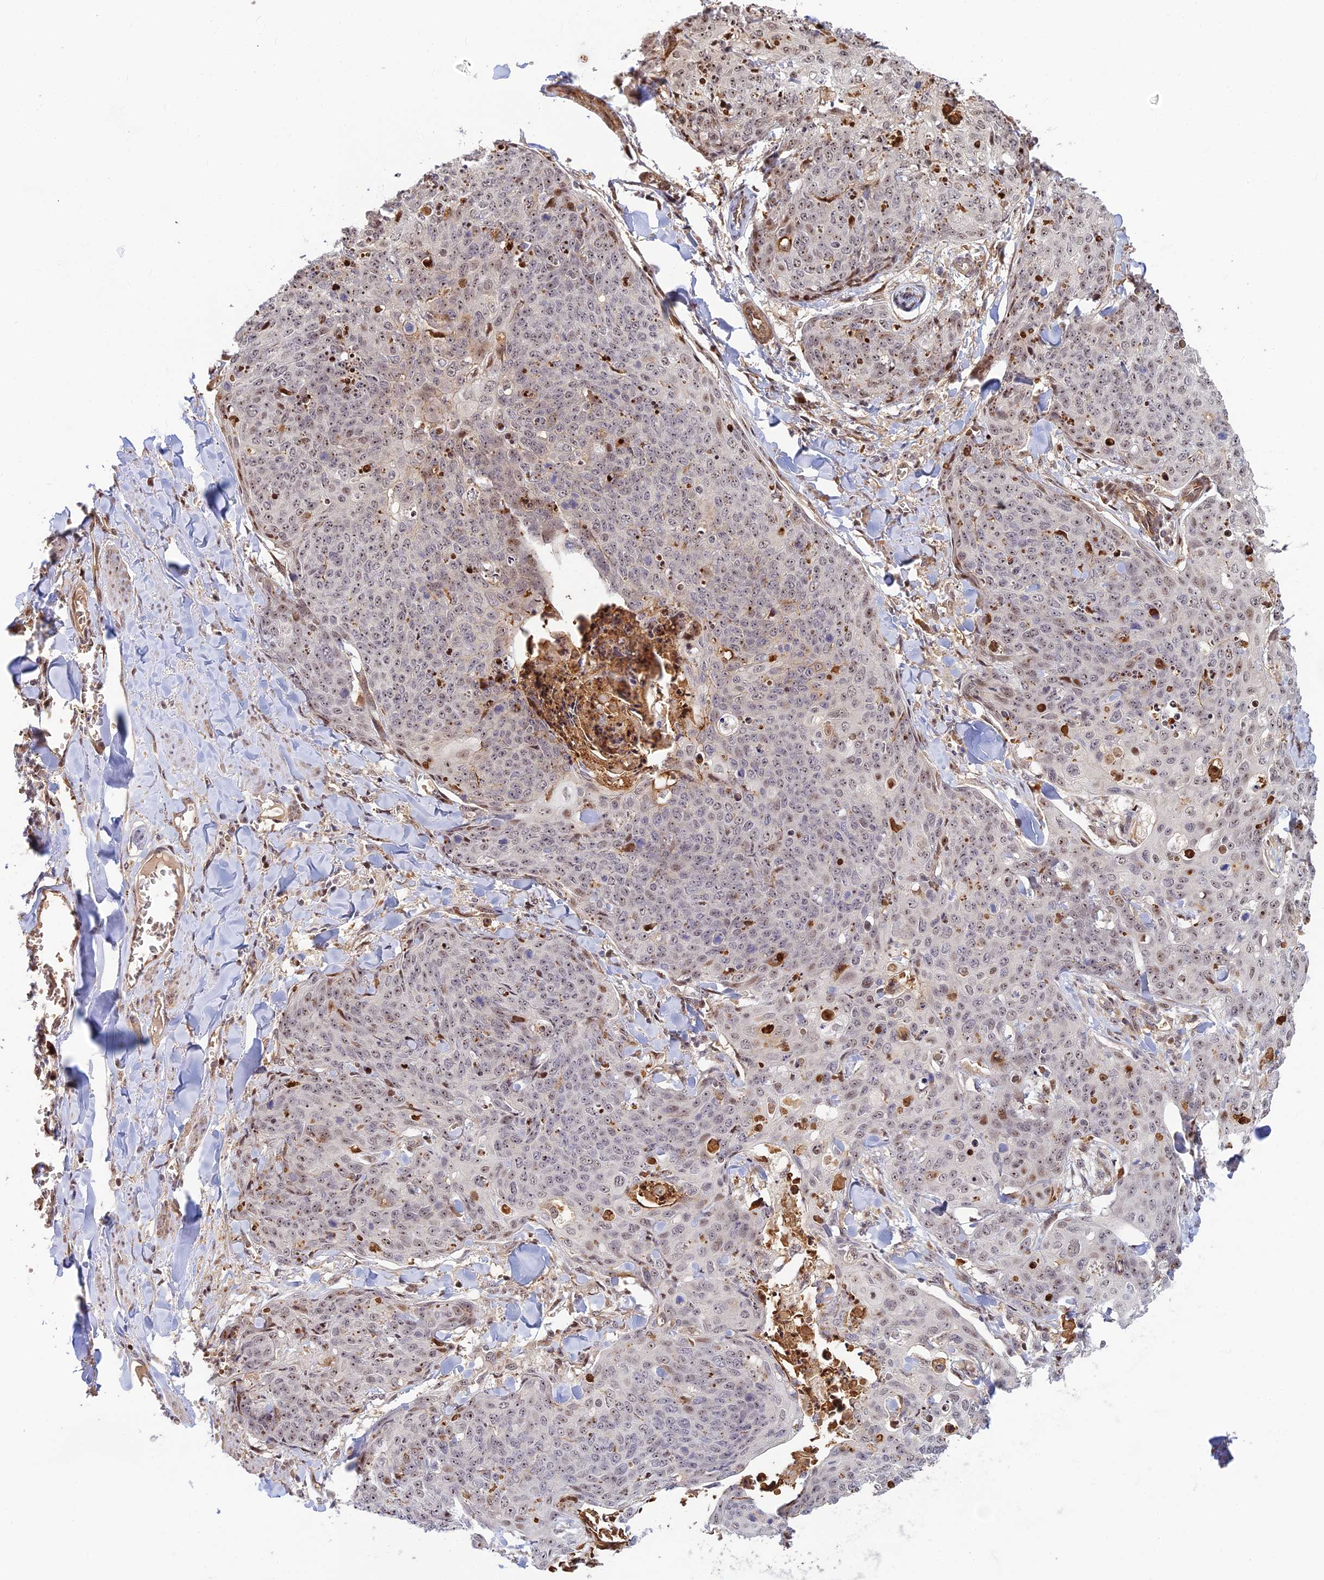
{"staining": {"intensity": "weak", "quantity": "<25%", "location": "nuclear"}, "tissue": "skin cancer", "cell_type": "Tumor cells", "image_type": "cancer", "snomed": [{"axis": "morphology", "description": "Squamous cell carcinoma, NOS"}, {"axis": "topography", "description": "Skin"}, {"axis": "topography", "description": "Vulva"}], "caption": "Tumor cells are negative for protein expression in human skin squamous cell carcinoma. (Stains: DAB (3,3'-diaminobenzidine) immunohistochemistry with hematoxylin counter stain, Microscopy: brightfield microscopy at high magnification).", "gene": "UFSP2", "patient": {"sex": "female", "age": 85}}